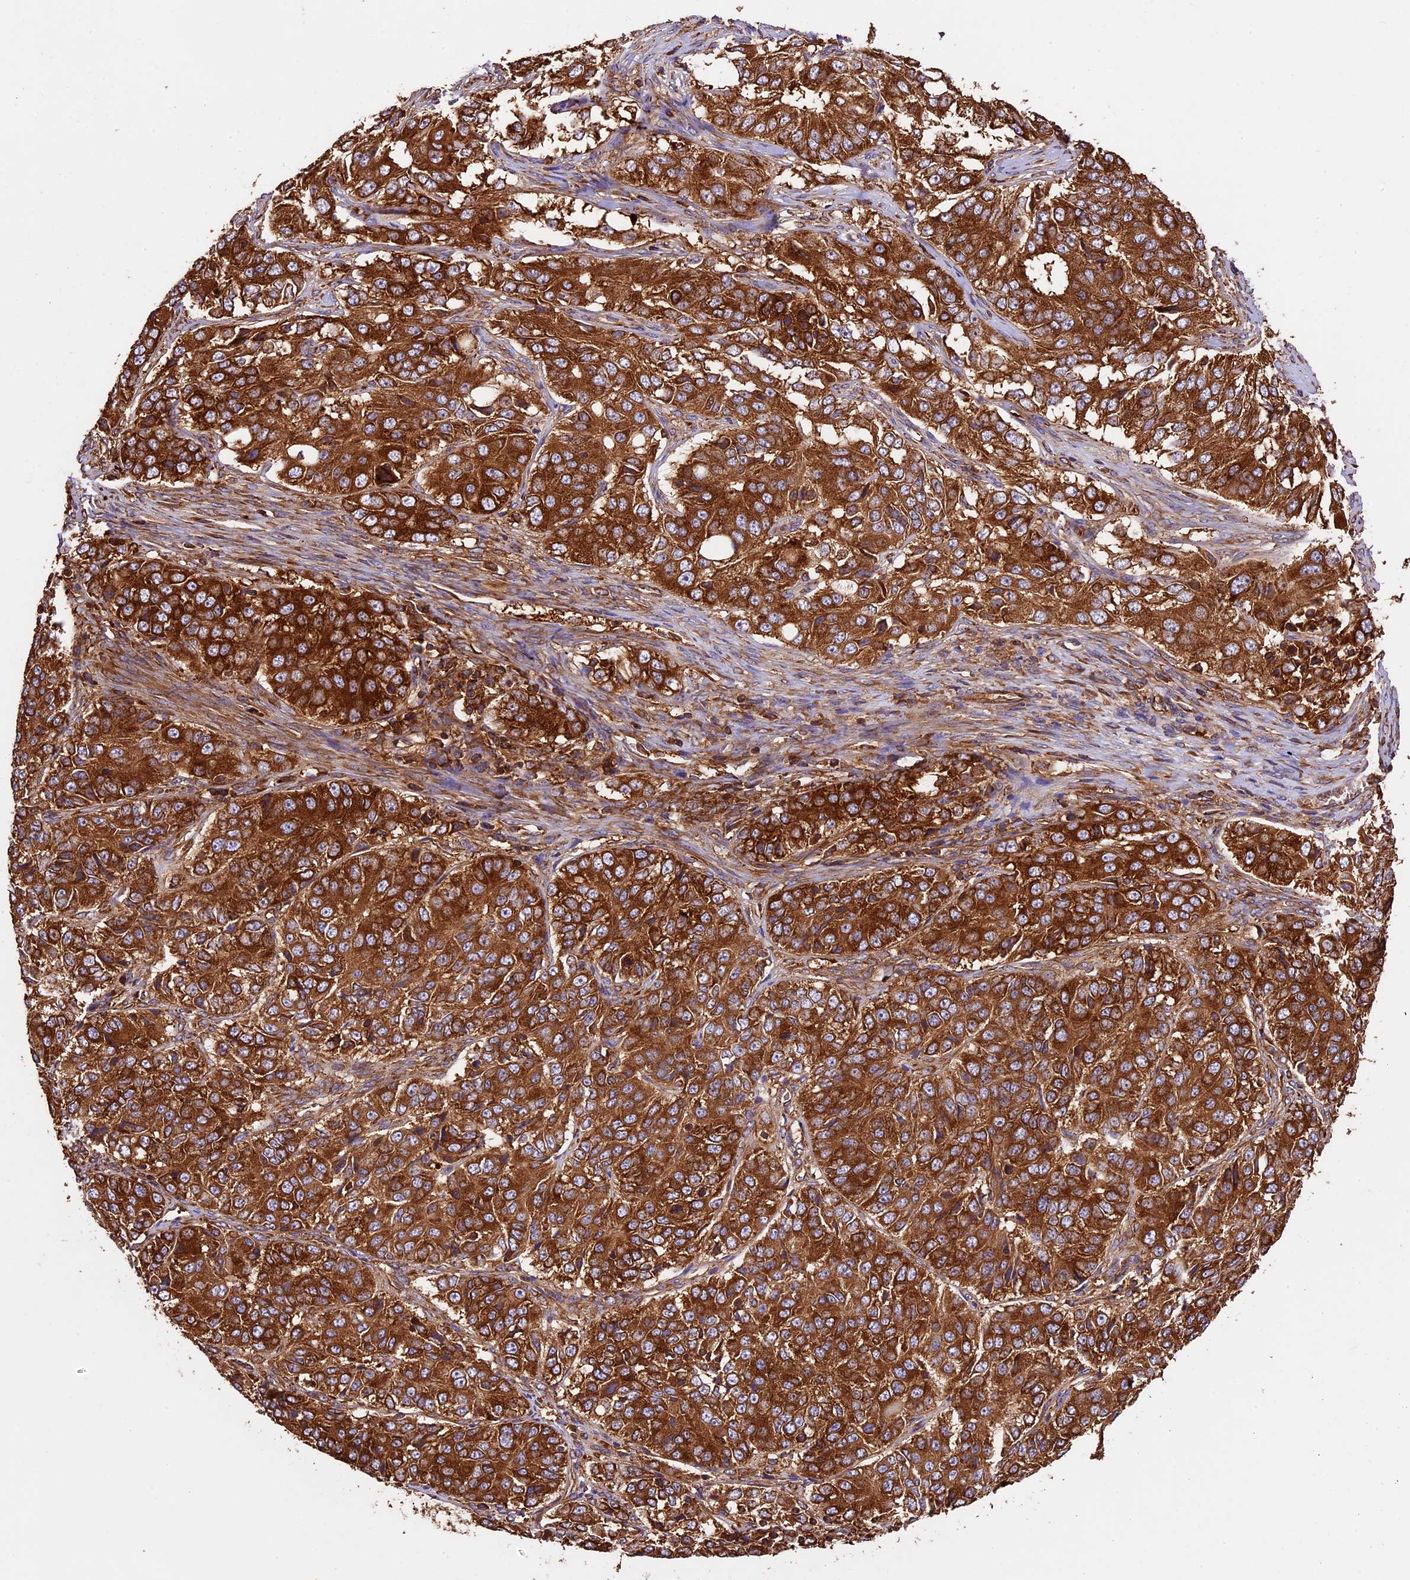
{"staining": {"intensity": "strong", "quantity": ">75%", "location": "cytoplasmic/membranous"}, "tissue": "ovarian cancer", "cell_type": "Tumor cells", "image_type": "cancer", "snomed": [{"axis": "morphology", "description": "Carcinoma, endometroid"}, {"axis": "topography", "description": "Ovary"}], "caption": "Ovarian endometroid carcinoma stained with a protein marker shows strong staining in tumor cells.", "gene": "KARS1", "patient": {"sex": "female", "age": 51}}